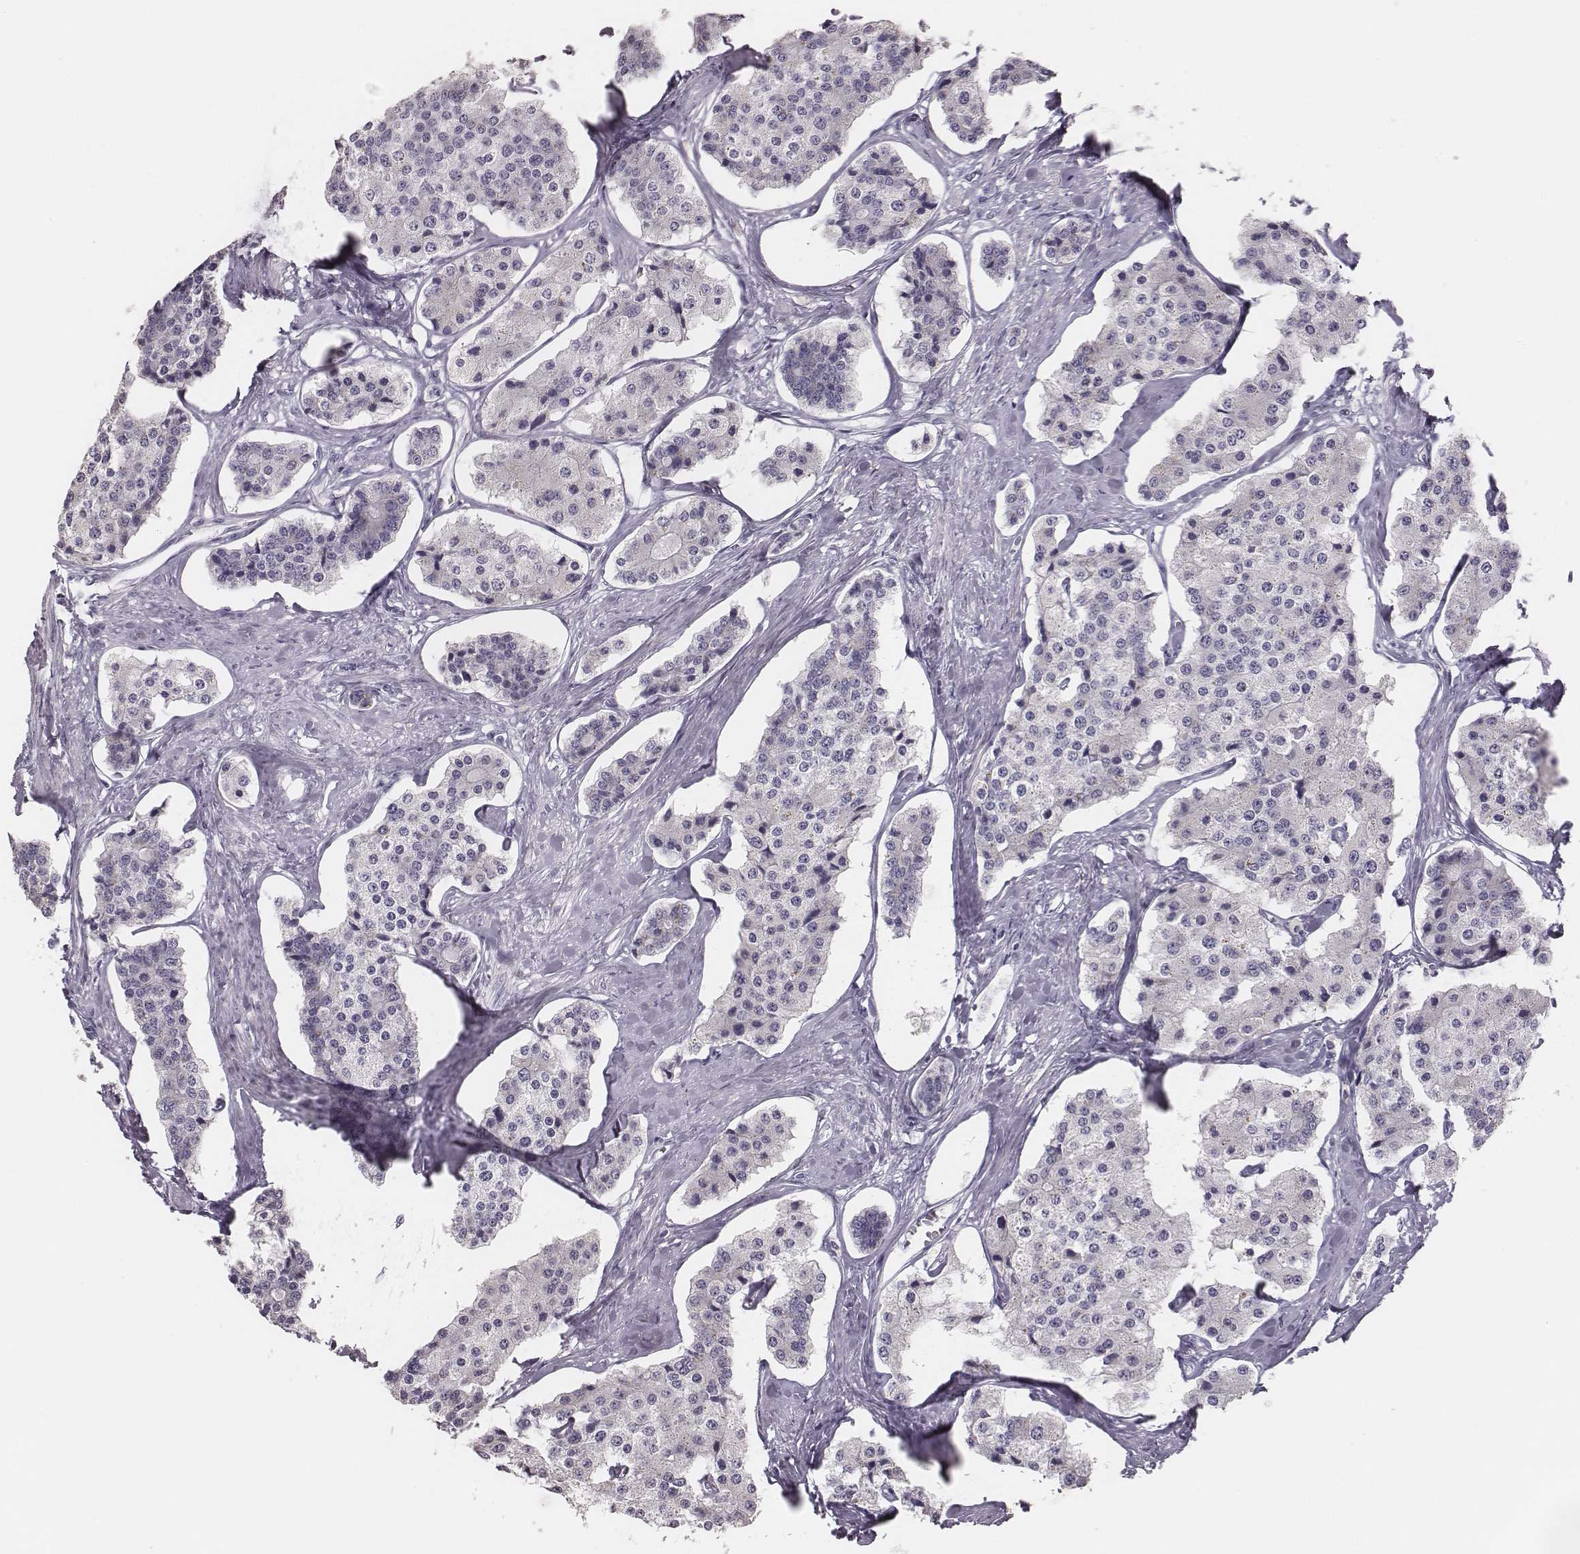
{"staining": {"intensity": "negative", "quantity": "none", "location": "none"}, "tissue": "carcinoid", "cell_type": "Tumor cells", "image_type": "cancer", "snomed": [{"axis": "morphology", "description": "Carcinoid, malignant, NOS"}, {"axis": "topography", "description": "Small intestine"}], "caption": "Carcinoid was stained to show a protein in brown. There is no significant expression in tumor cells.", "gene": "ADGRF4", "patient": {"sex": "female", "age": 65}}